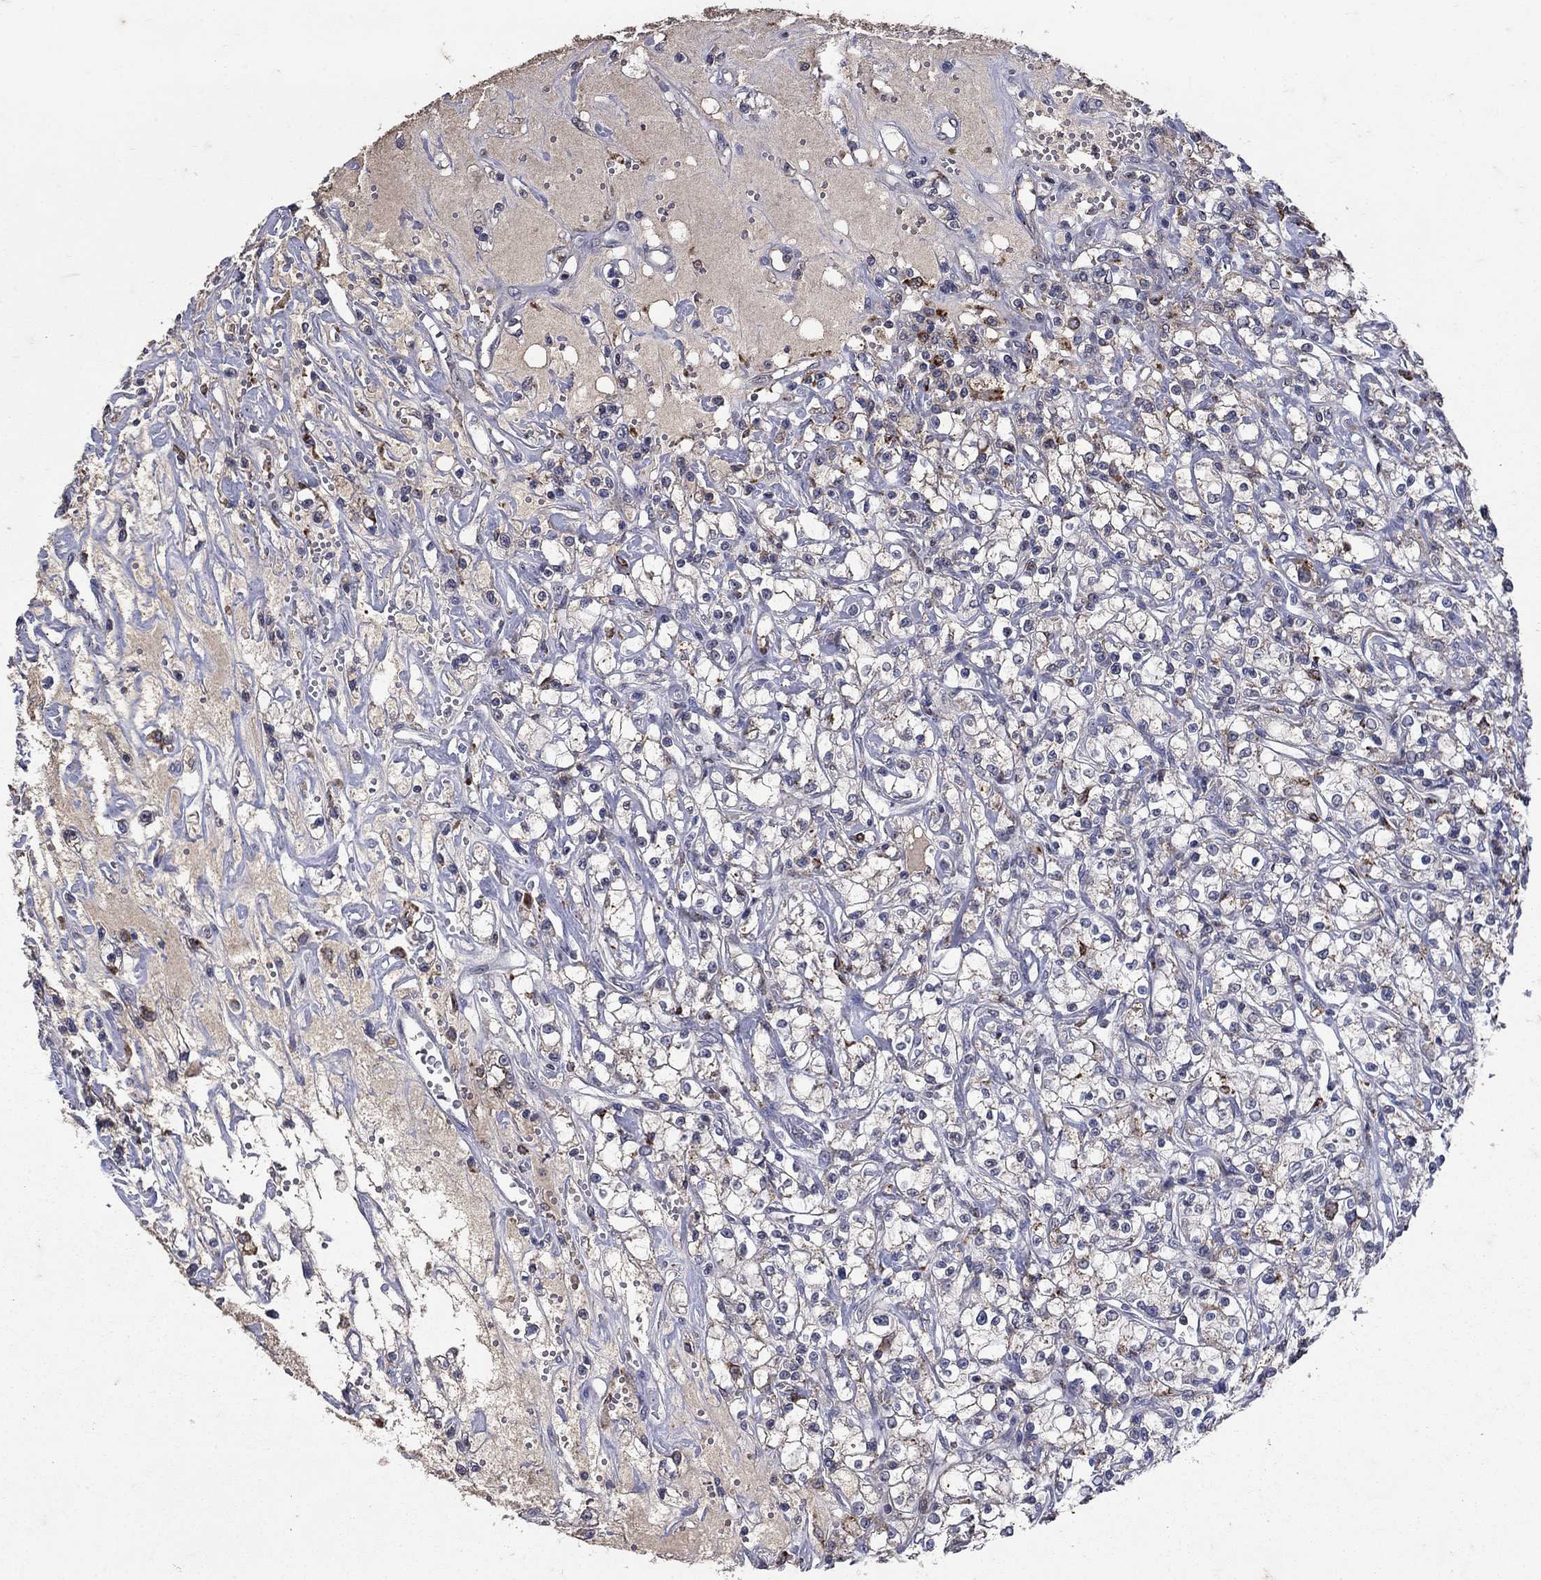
{"staining": {"intensity": "moderate", "quantity": "<25%", "location": "cytoplasmic/membranous"}, "tissue": "renal cancer", "cell_type": "Tumor cells", "image_type": "cancer", "snomed": [{"axis": "morphology", "description": "Adenocarcinoma, NOS"}, {"axis": "topography", "description": "Kidney"}], "caption": "A histopathology image of renal adenocarcinoma stained for a protein displays moderate cytoplasmic/membranous brown staining in tumor cells.", "gene": "NPC2", "patient": {"sex": "female", "age": 59}}